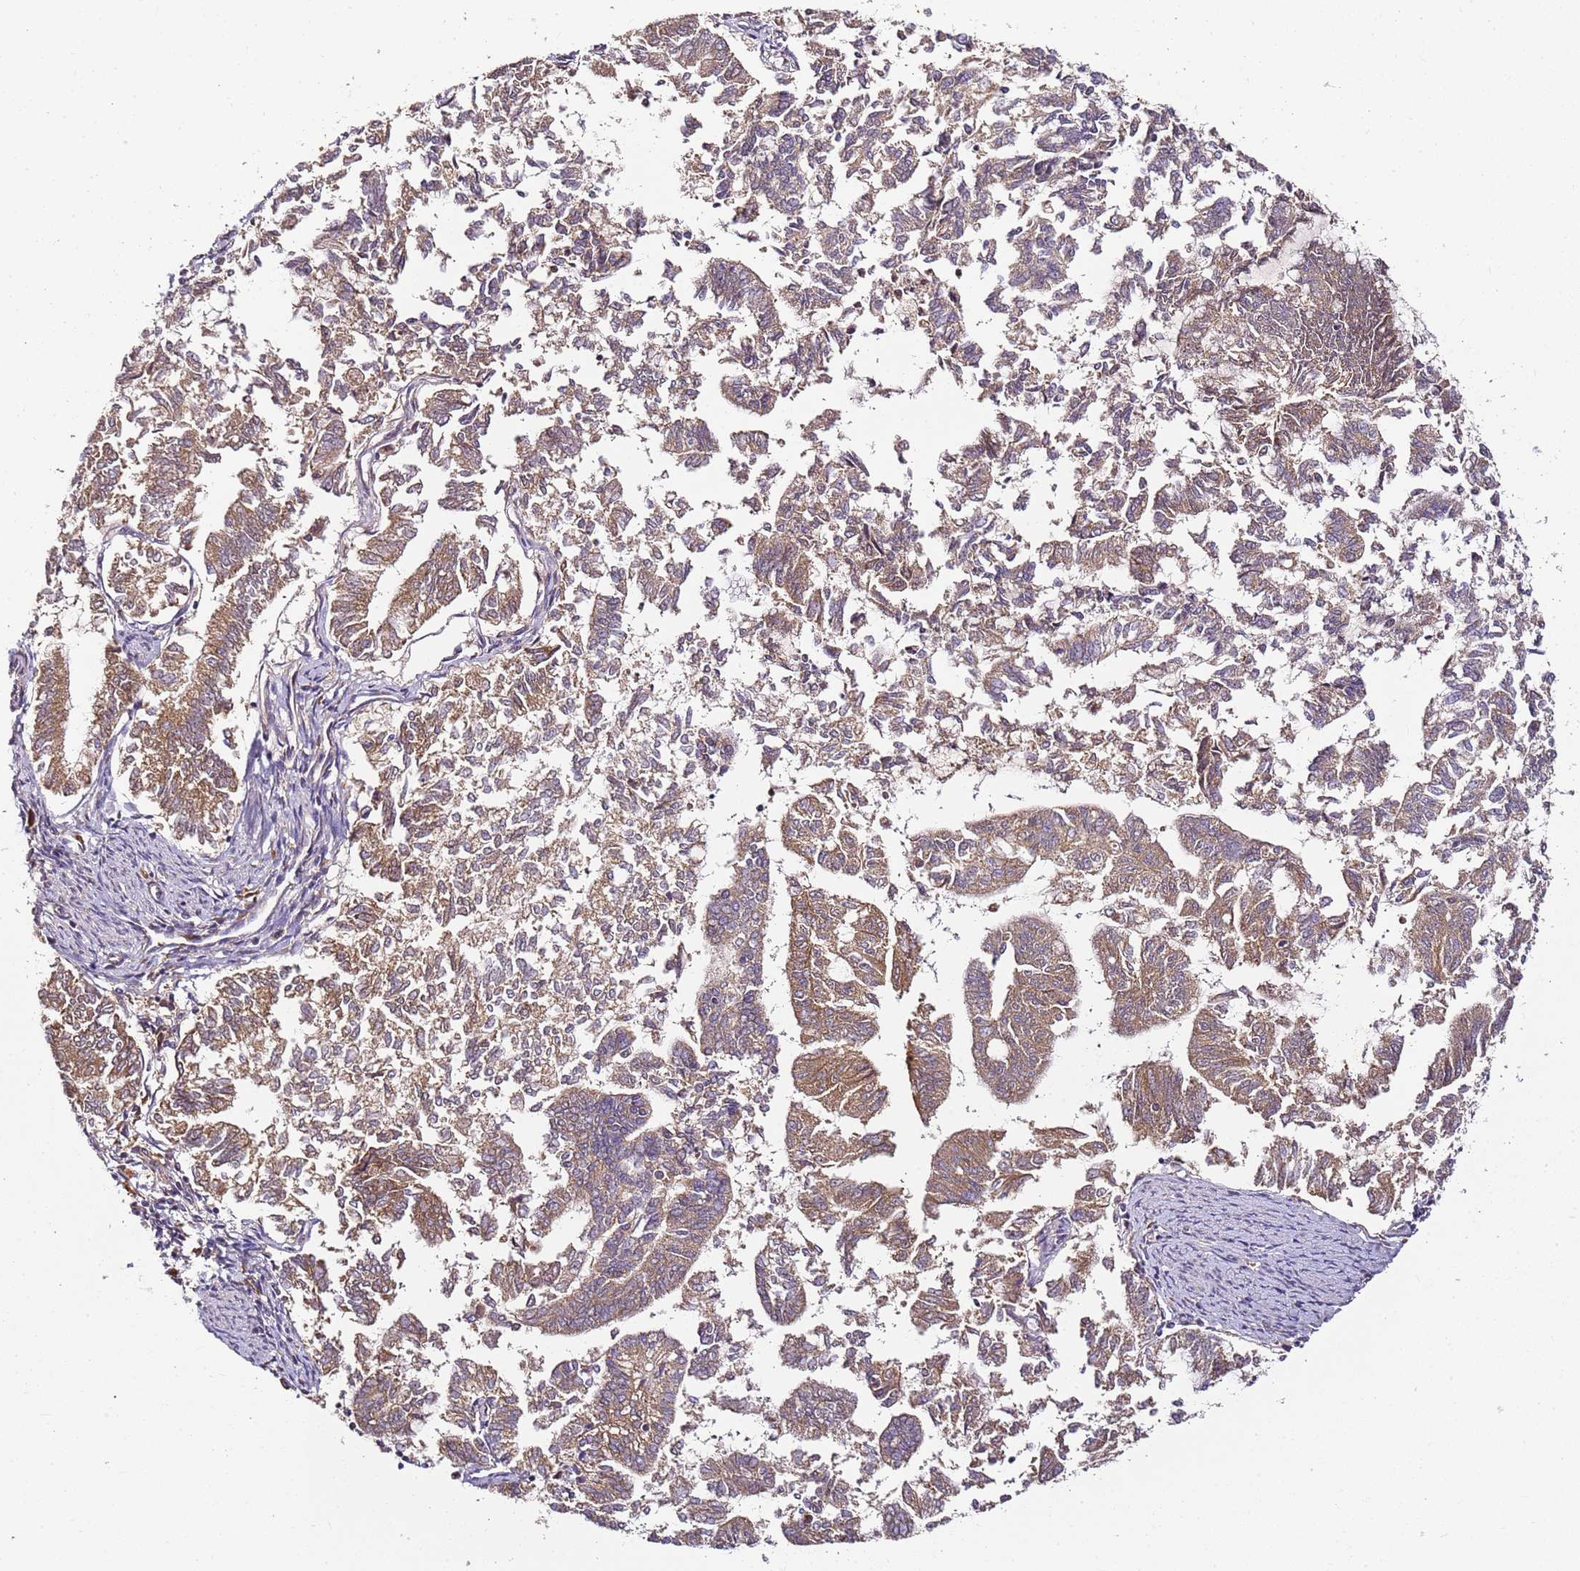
{"staining": {"intensity": "moderate", "quantity": ">75%", "location": "cytoplasmic/membranous"}, "tissue": "endometrial cancer", "cell_type": "Tumor cells", "image_type": "cancer", "snomed": [{"axis": "morphology", "description": "Adenocarcinoma, NOS"}, {"axis": "topography", "description": "Endometrium"}], "caption": "IHC (DAB (3,3'-diaminobenzidine)) staining of human endometrial cancer (adenocarcinoma) exhibits moderate cytoplasmic/membranous protein expression in about >75% of tumor cells.", "gene": "KRTAP21-3", "patient": {"sex": "female", "age": 79}}